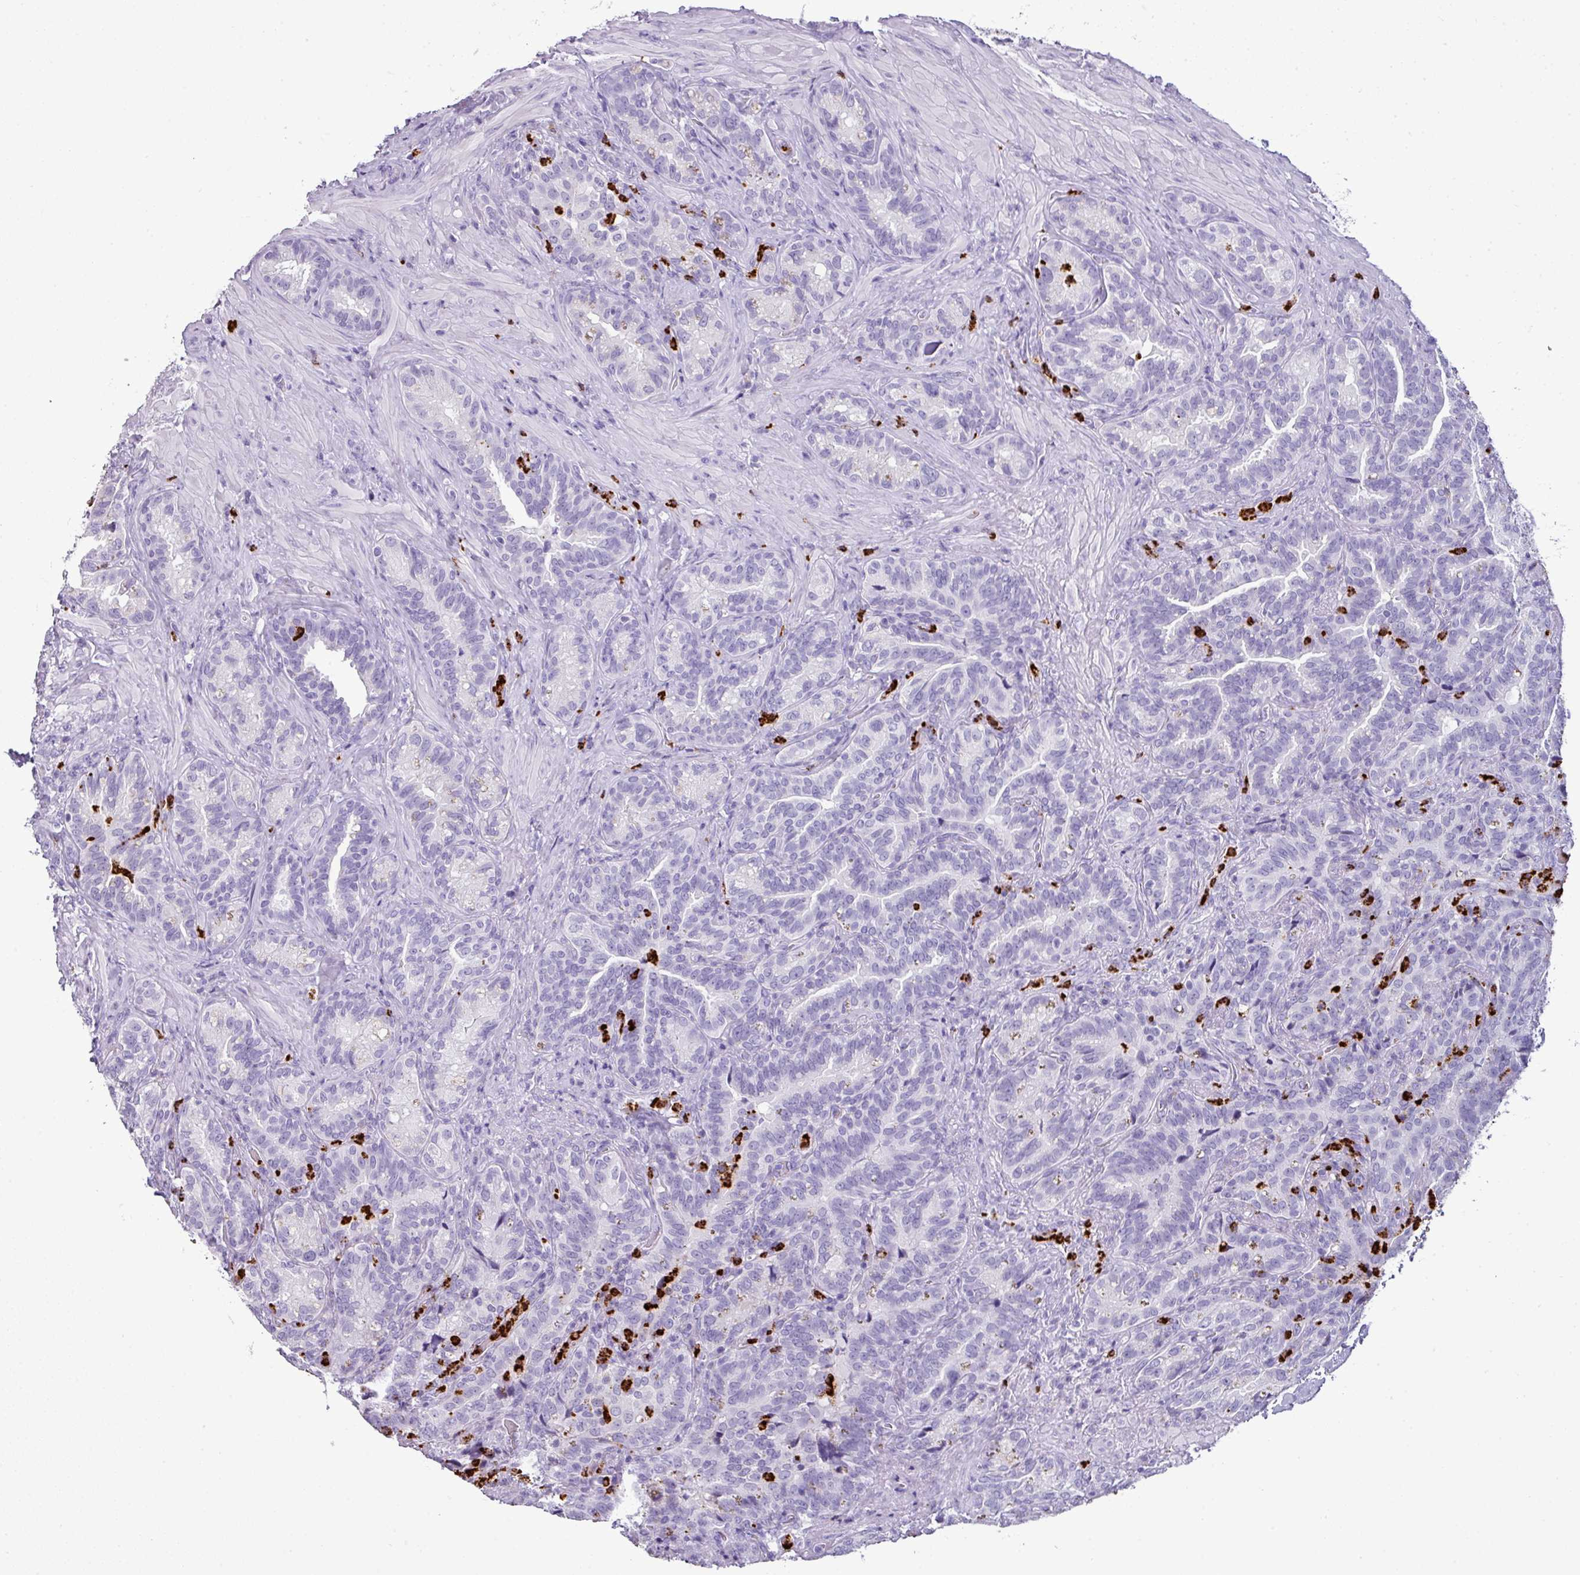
{"staining": {"intensity": "negative", "quantity": "none", "location": "none"}, "tissue": "seminal vesicle", "cell_type": "Glandular cells", "image_type": "normal", "snomed": [{"axis": "morphology", "description": "Normal tissue, NOS"}, {"axis": "topography", "description": "Seminal veicle"}], "caption": "Seminal vesicle was stained to show a protein in brown. There is no significant positivity in glandular cells. (DAB (3,3'-diaminobenzidine) IHC visualized using brightfield microscopy, high magnification).", "gene": "CTSG", "patient": {"sex": "male", "age": 68}}